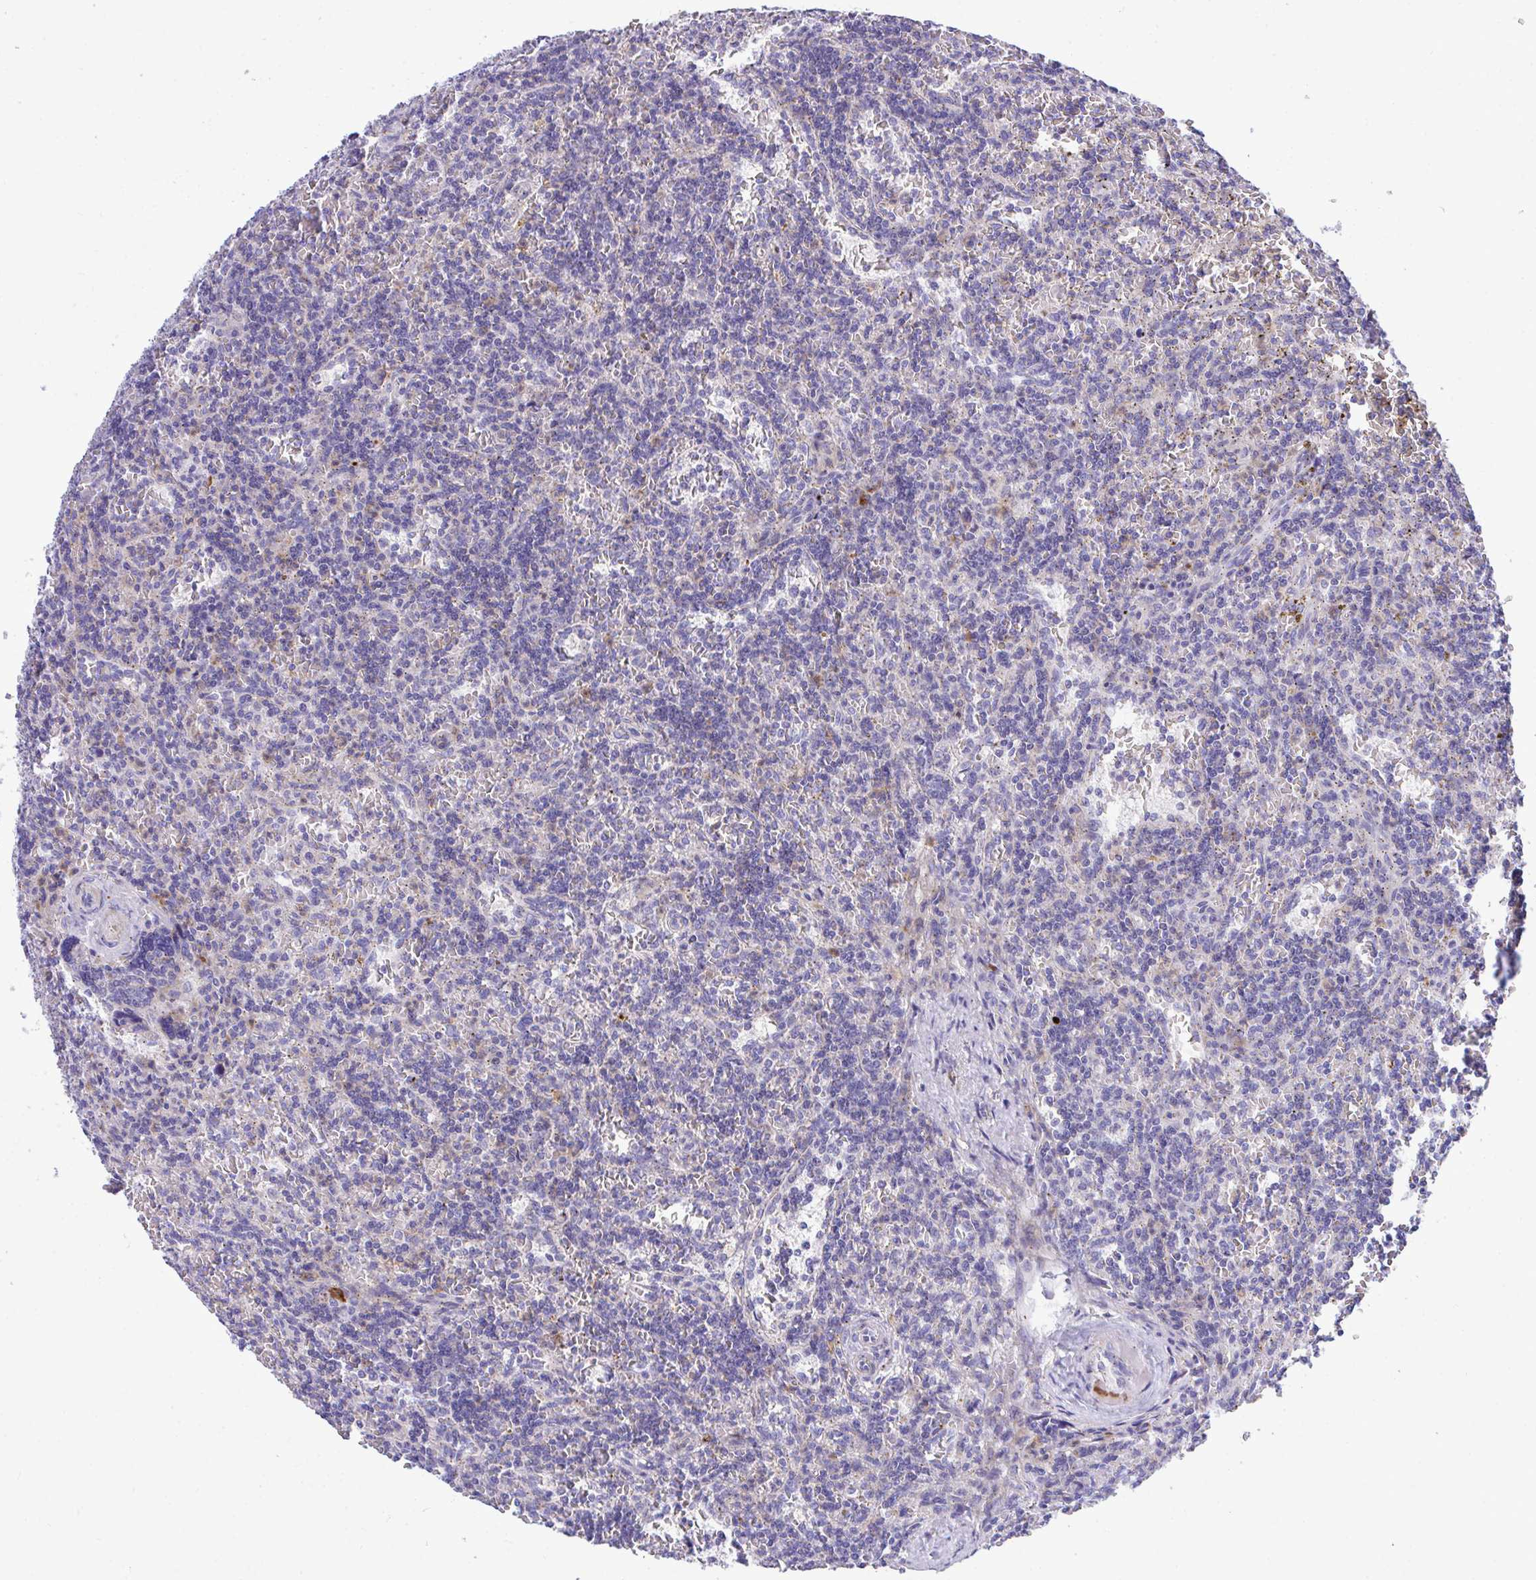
{"staining": {"intensity": "negative", "quantity": "none", "location": "none"}, "tissue": "lymphoma", "cell_type": "Tumor cells", "image_type": "cancer", "snomed": [{"axis": "morphology", "description": "Malignant lymphoma, non-Hodgkin's type, Low grade"}, {"axis": "topography", "description": "Spleen"}], "caption": "IHC of low-grade malignant lymphoma, non-Hodgkin's type reveals no positivity in tumor cells.", "gene": "MRPS16", "patient": {"sex": "male", "age": 73}}